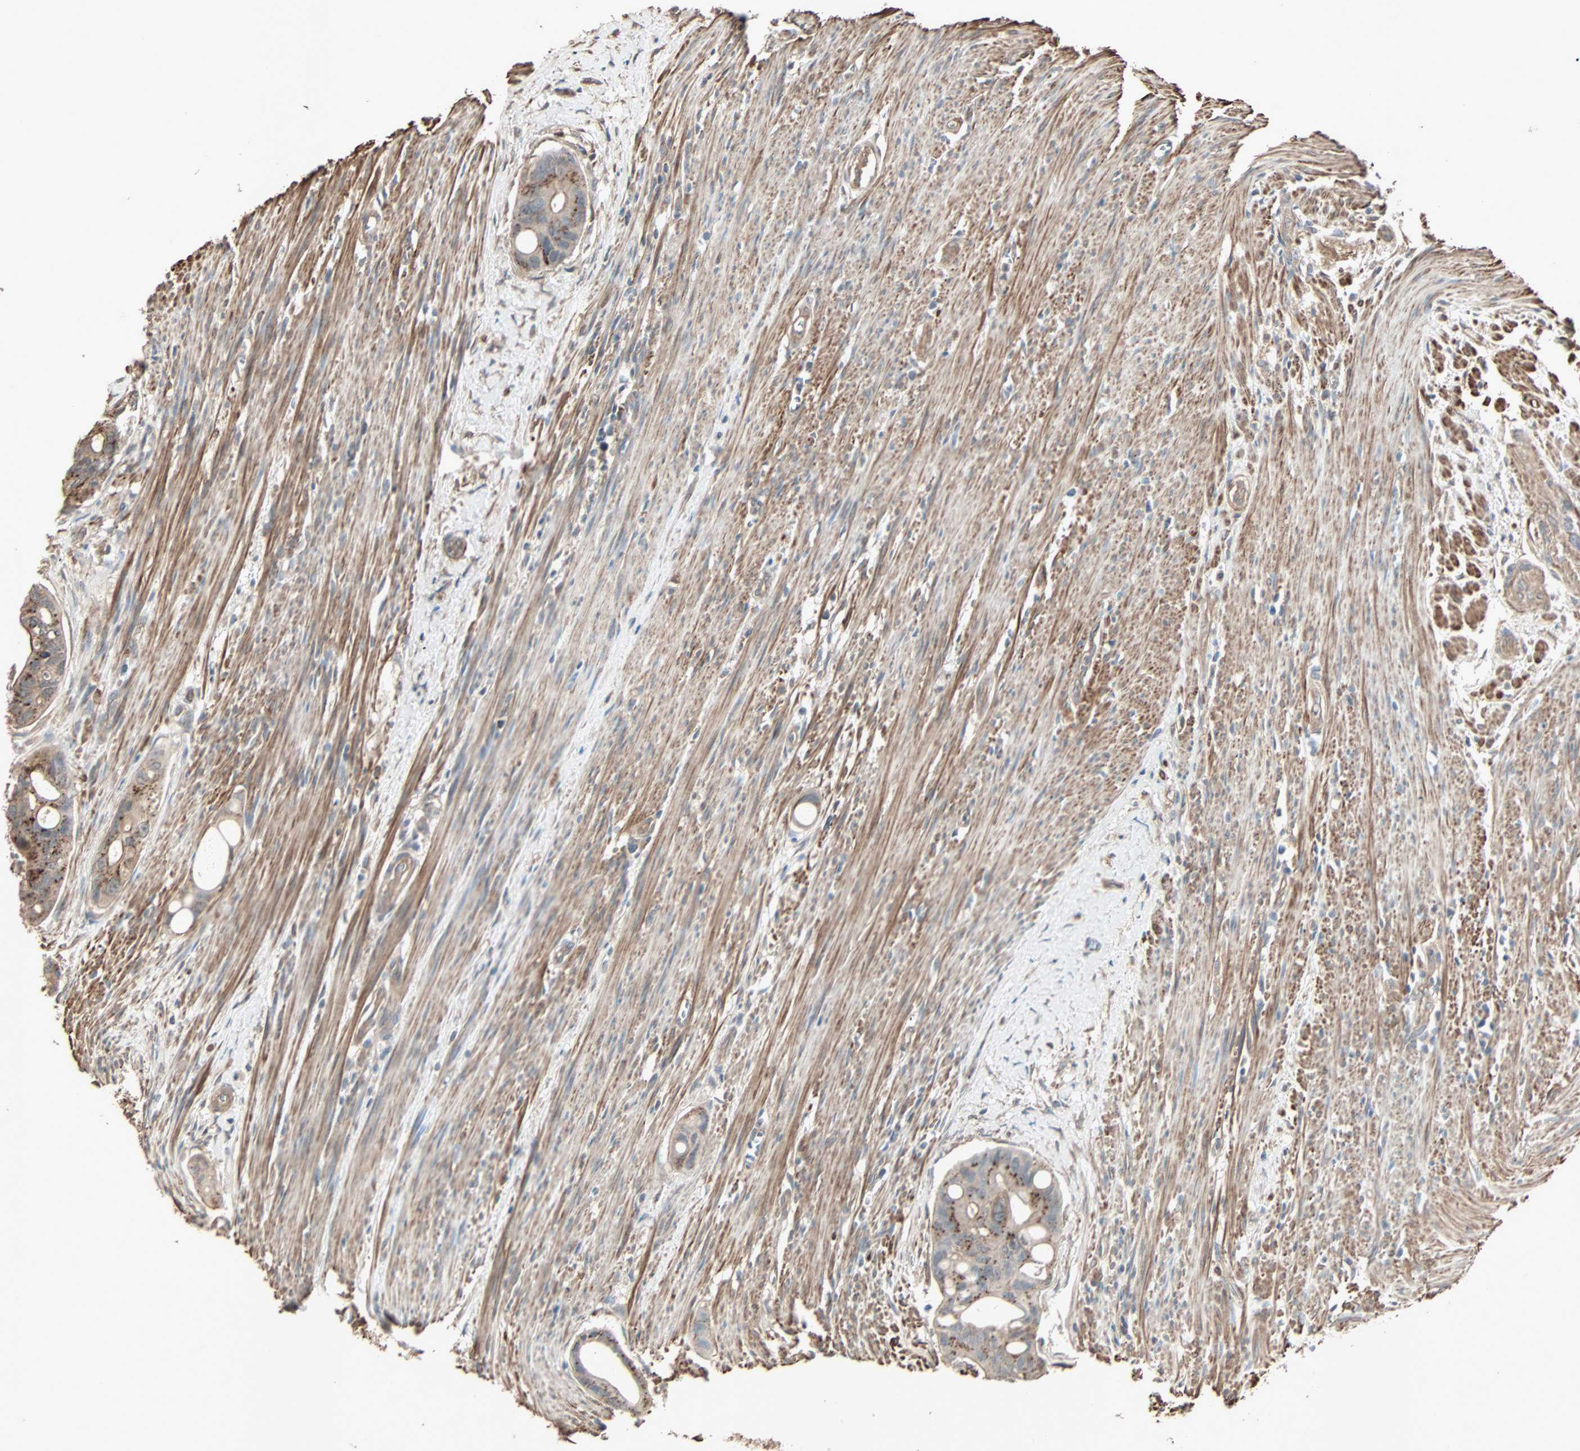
{"staining": {"intensity": "strong", "quantity": "25%-75%", "location": "cytoplasmic/membranous"}, "tissue": "colorectal cancer", "cell_type": "Tumor cells", "image_type": "cancer", "snomed": [{"axis": "morphology", "description": "Adenocarcinoma, NOS"}, {"axis": "topography", "description": "Colon"}], "caption": "Immunohistochemistry (DAB) staining of human adenocarcinoma (colorectal) demonstrates strong cytoplasmic/membranous protein expression in approximately 25%-75% of tumor cells.", "gene": "GALNT3", "patient": {"sex": "female", "age": 57}}